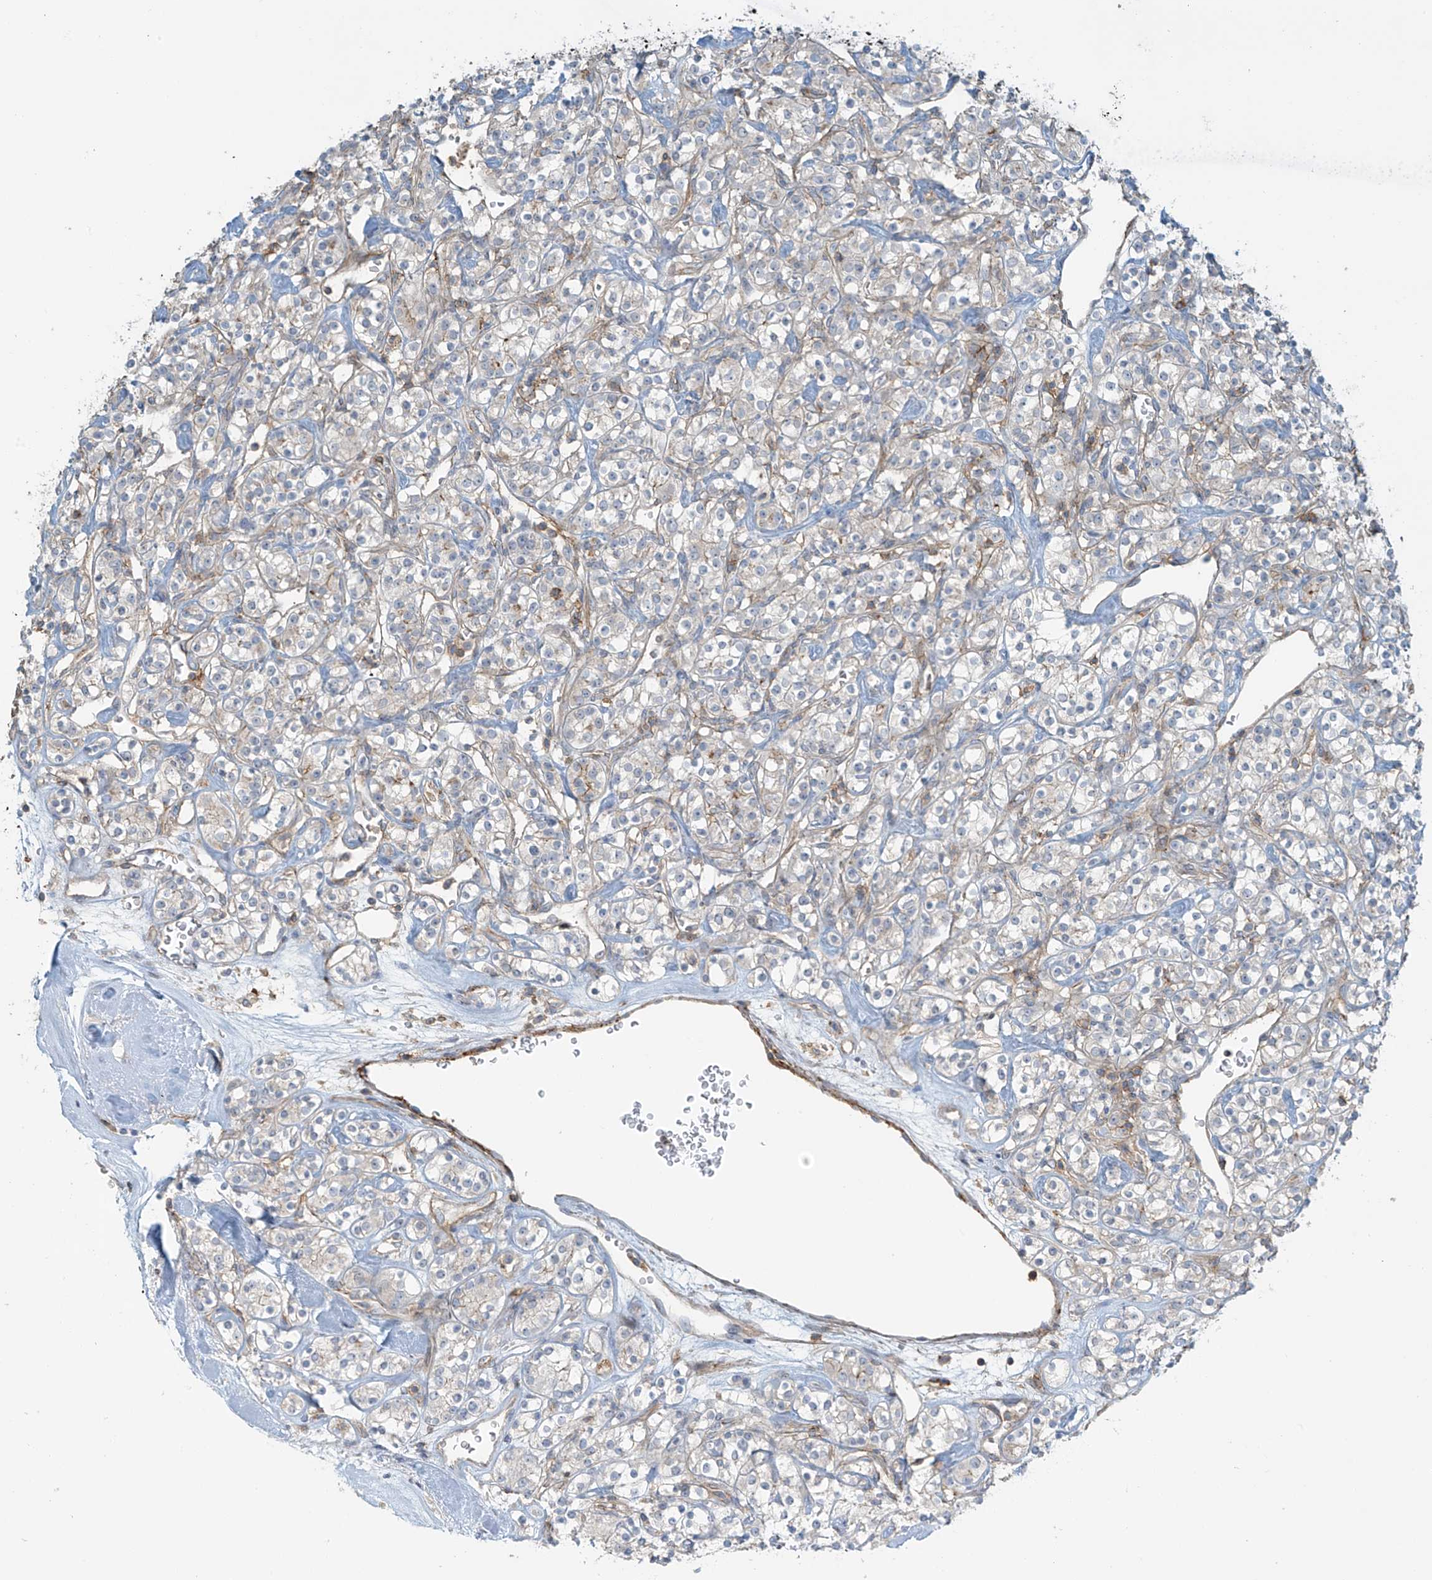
{"staining": {"intensity": "negative", "quantity": "none", "location": "none"}, "tissue": "renal cancer", "cell_type": "Tumor cells", "image_type": "cancer", "snomed": [{"axis": "morphology", "description": "Adenocarcinoma, NOS"}, {"axis": "topography", "description": "Kidney"}], "caption": "Tumor cells show no significant staining in renal cancer (adenocarcinoma).", "gene": "SLC9A2", "patient": {"sex": "male", "age": 77}}